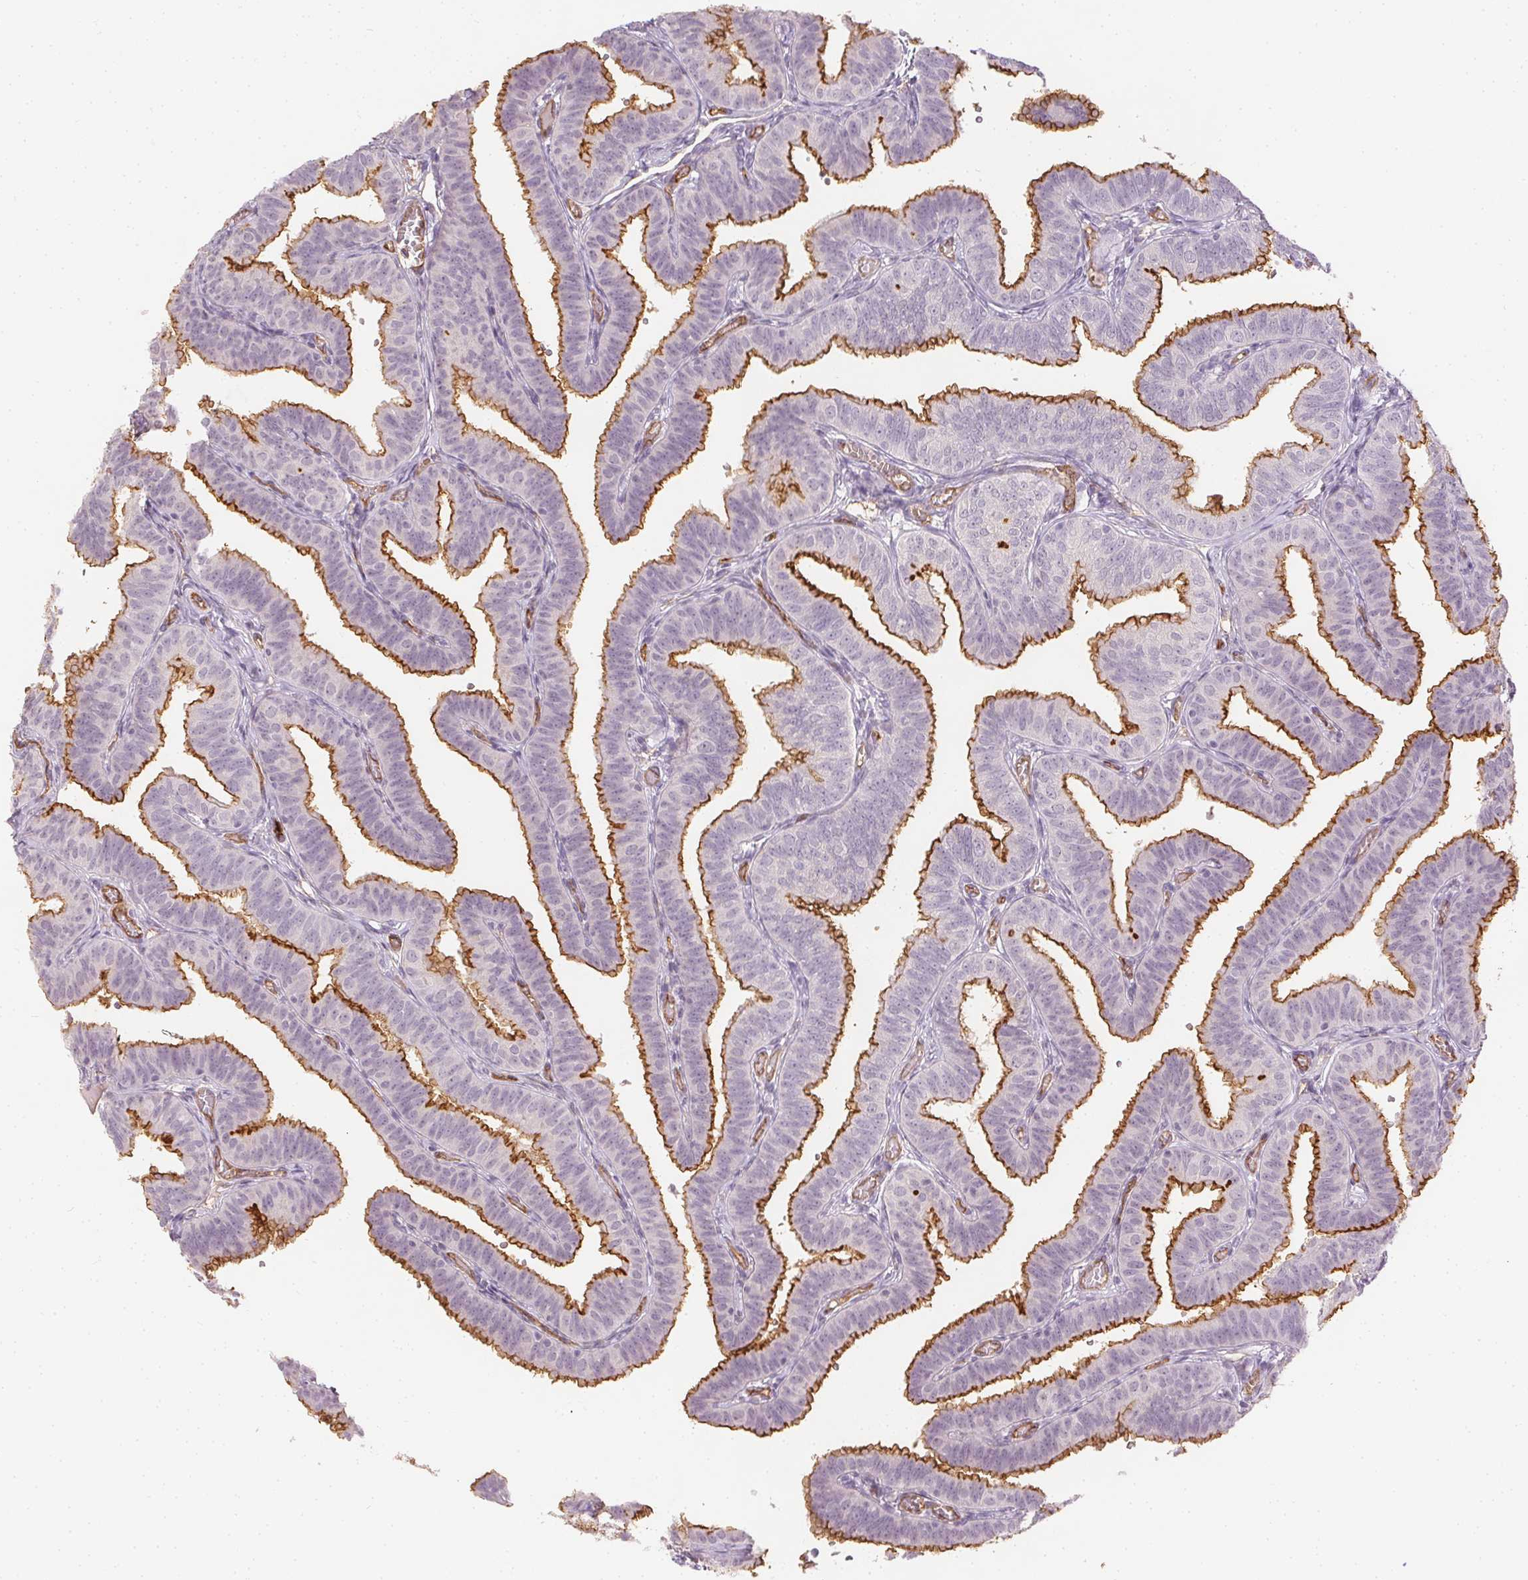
{"staining": {"intensity": "strong", "quantity": "25%-75%", "location": "cytoplasmic/membranous"}, "tissue": "fallopian tube", "cell_type": "Glandular cells", "image_type": "normal", "snomed": [{"axis": "morphology", "description": "Normal tissue, NOS"}, {"axis": "topography", "description": "Fallopian tube"}], "caption": "The micrograph exhibits immunohistochemical staining of benign fallopian tube. There is strong cytoplasmic/membranous staining is appreciated in about 25%-75% of glandular cells.", "gene": "PODXL", "patient": {"sex": "female", "age": 25}}